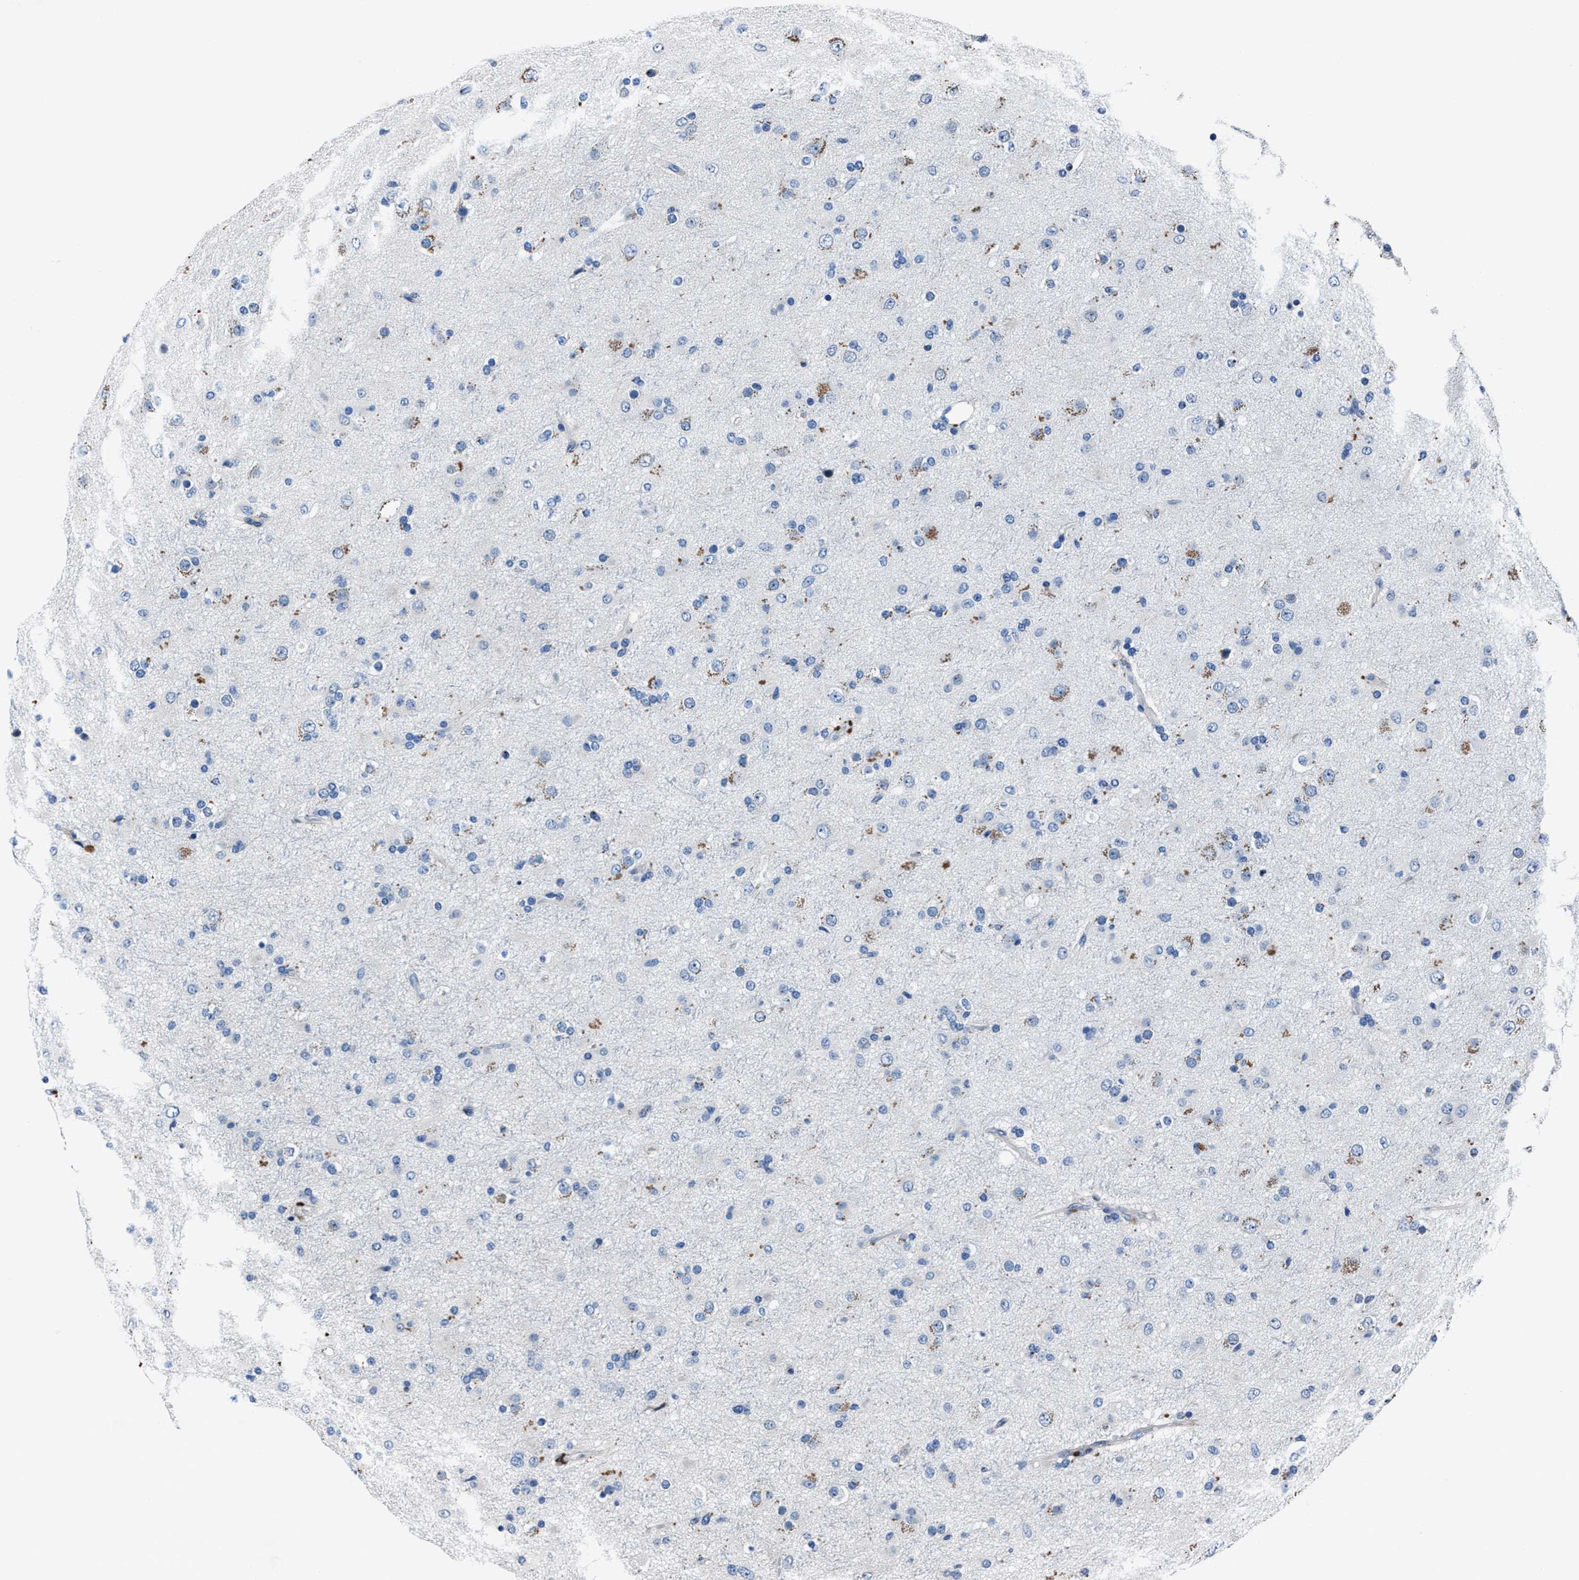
{"staining": {"intensity": "negative", "quantity": "none", "location": "none"}, "tissue": "glioma", "cell_type": "Tumor cells", "image_type": "cancer", "snomed": [{"axis": "morphology", "description": "Glioma, malignant, Low grade"}, {"axis": "topography", "description": "Brain"}], "caption": "A high-resolution histopathology image shows immunohistochemistry (IHC) staining of glioma, which shows no significant staining in tumor cells.", "gene": "FGL2", "patient": {"sex": "male", "age": 65}}